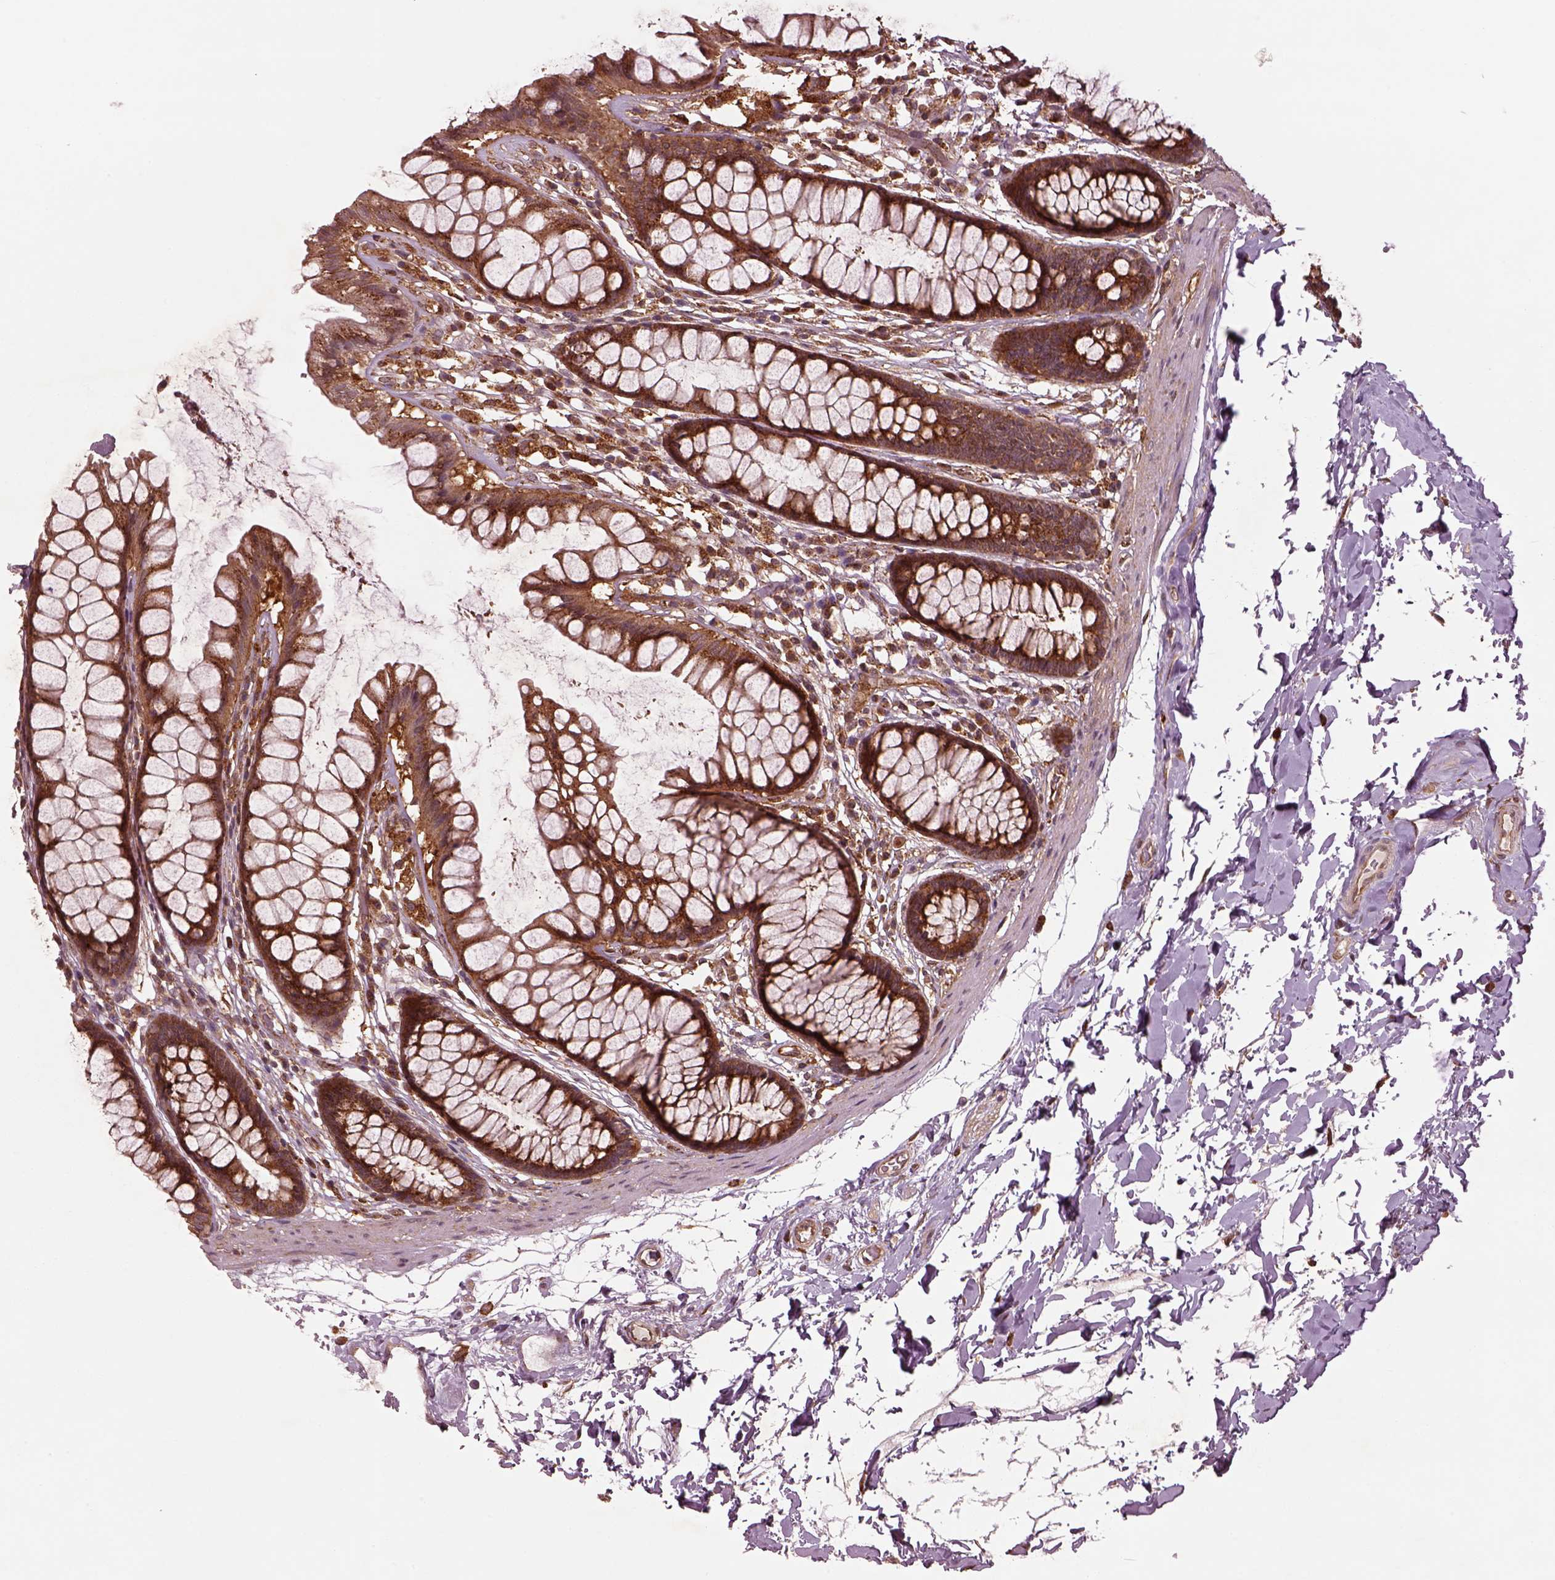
{"staining": {"intensity": "strong", "quantity": "25%-75%", "location": "cytoplasmic/membranous"}, "tissue": "rectum", "cell_type": "Glandular cells", "image_type": "normal", "snomed": [{"axis": "morphology", "description": "Normal tissue, NOS"}, {"axis": "topography", "description": "Rectum"}], "caption": "The image reveals staining of unremarkable rectum, revealing strong cytoplasmic/membranous protein expression (brown color) within glandular cells.", "gene": "WASHC2A", "patient": {"sex": "male", "age": 72}}